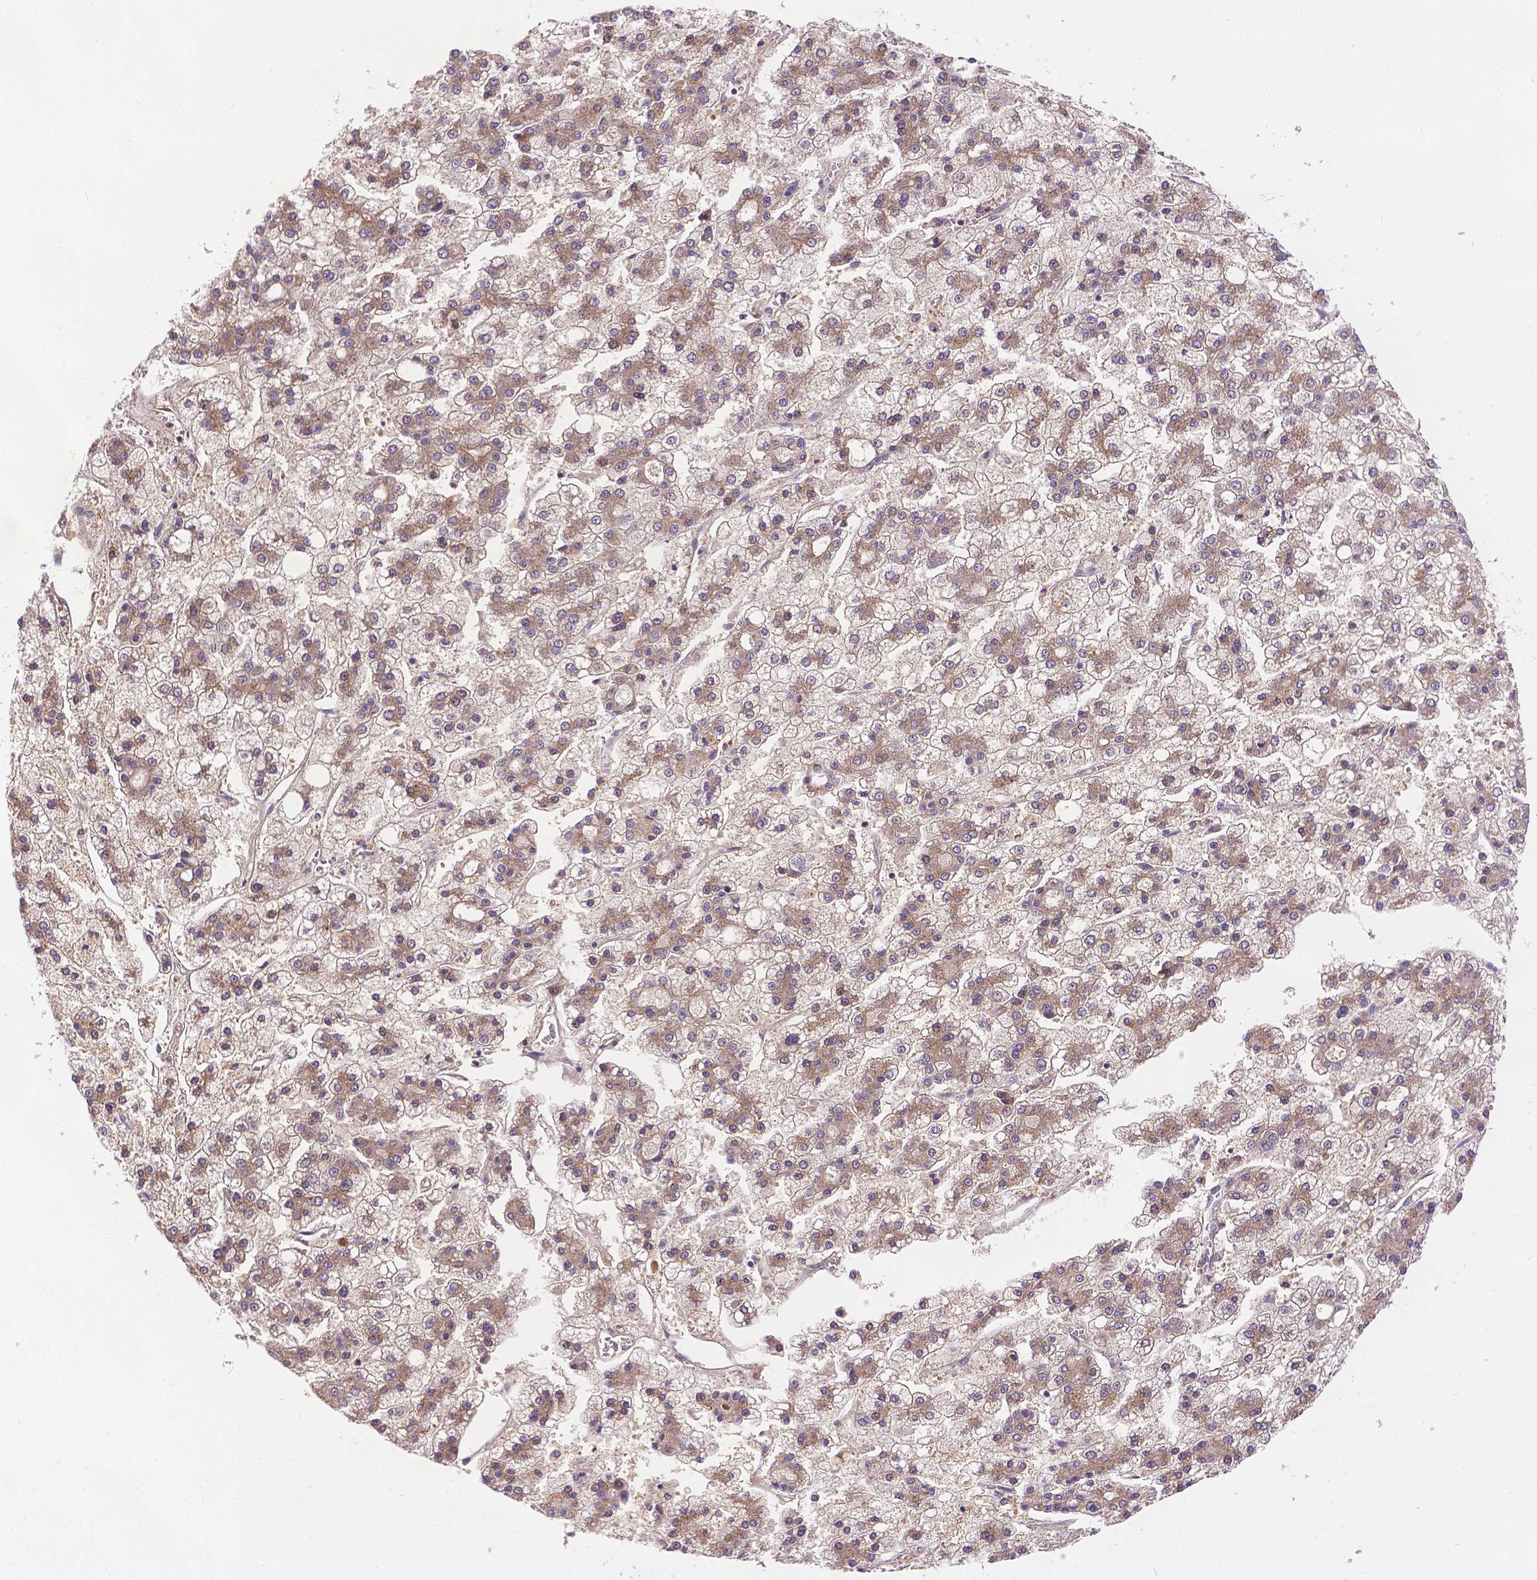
{"staining": {"intensity": "weak", "quantity": ">75%", "location": "cytoplasmic/membranous"}, "tissue": "liver cancer", "cell_type": "Tumor cells", "image_type": "cancer", "snomed": [{"axis": "morphology", "description": "Carcinoma, Hepatocellular, NOS"}, {"axis": "topography", "description": "Liver"}], "caption": "An image of human liver cancer stained for a protein demonstrates weak cytoplasmic/membranous brown staining in tumor cells.", "gene": "TM4SF18", "patient": {"sex": "male", "age": 73}}